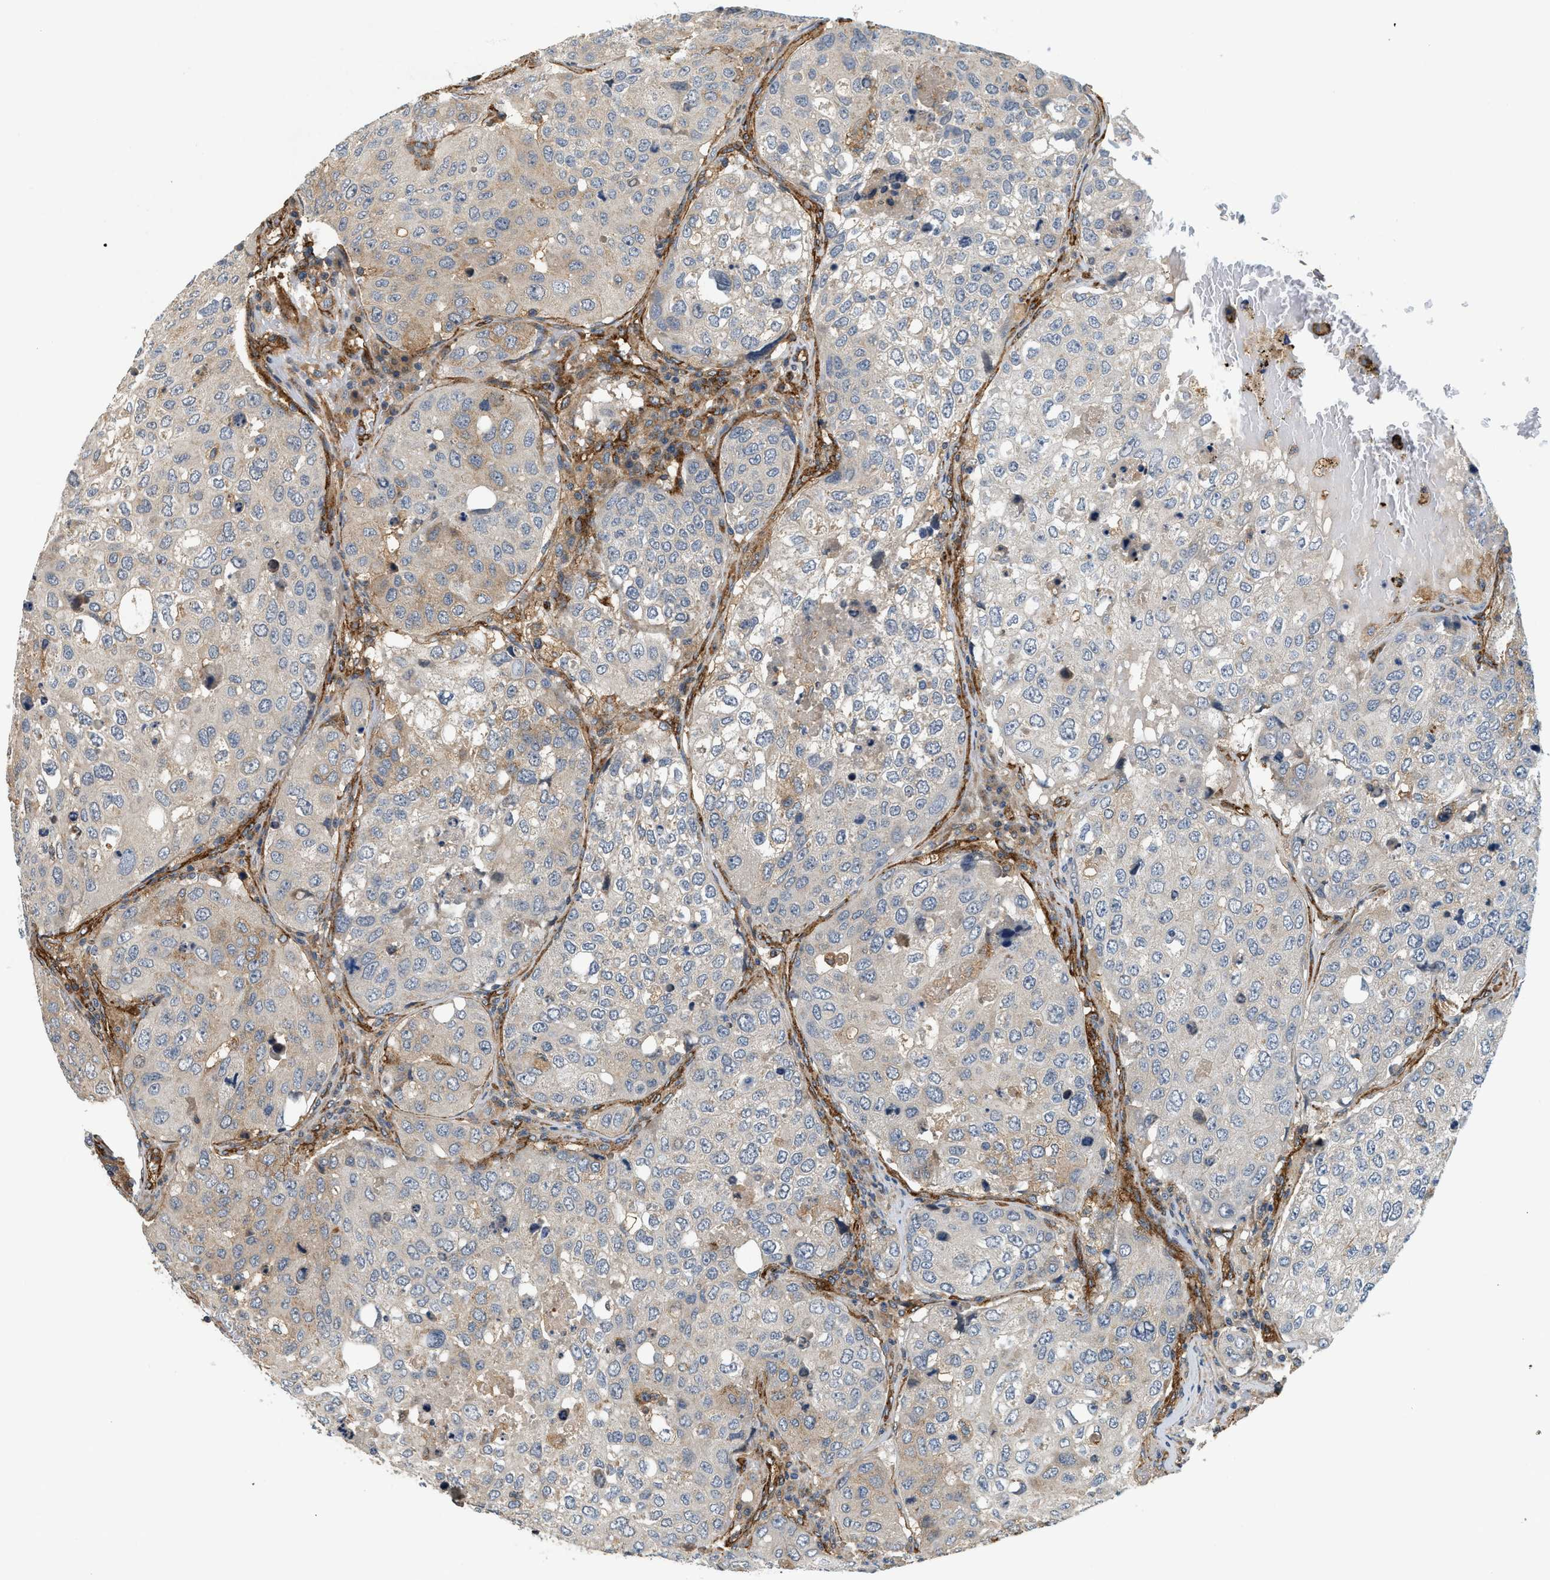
{"staining": {"intensity": "weak", "quantity": "<25%", "location": "cytoplasmic/membranous"}, "tissue": "urothelial cancer", "cell_type": "Tumor cells", "image_type": "cancer", "snomed": [{"axis": "morphology", "description": "Urothelial carcinoma, High grade"}, {"axis": "topography", "description": "Lymph node"}, {"axis": "topography", "description": "Urinary bladder"}], "caption": "Tumor cells are negative for protein expression in human urothelial cancer.", "gene": "HIP1", "patient": {"sex": "male", "age": 51}}